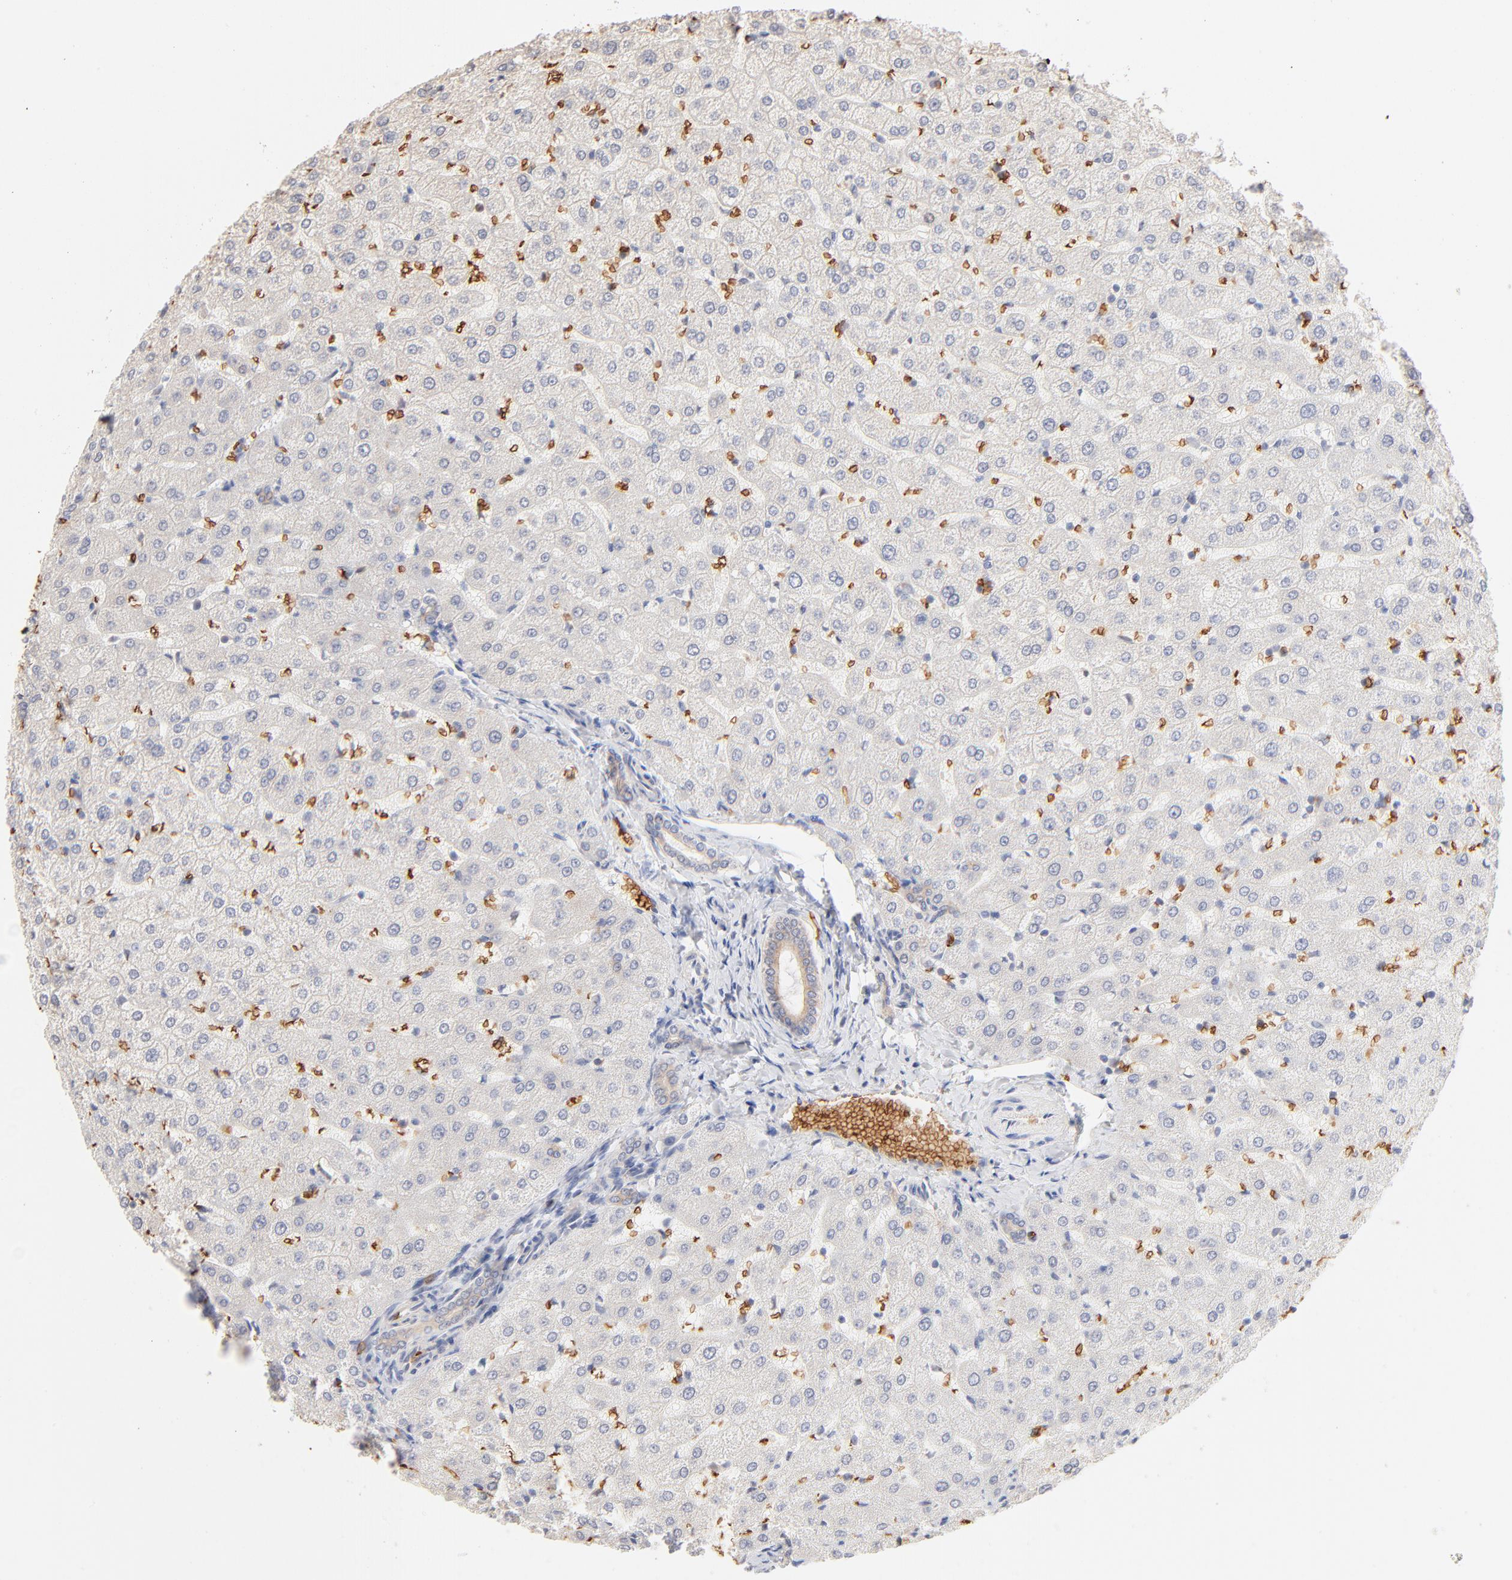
{"staining": {"intensity": "weak", "quantity": "25%-75%", "location": "cytoplasmic/membranous"}, "tissue": "liver", "cell_type": "Cholangiocytes", "image_type": "normal", "snomed": [{"axis": "morphology", "description": "Normal tissue, NOS"}, {"axis": "morphology", "description": "Fibrosis, NOS"}, {"axis": "topography", "description": "Liver"}], "caption": "Immunohistochemical staining of benign liver exhibits weak cytoplasmic/membranous protein staining in approximately 25%-75% of cholangiocytes.", "gene": "SPTB", "patient": {"sex": "female", "age": 29}}